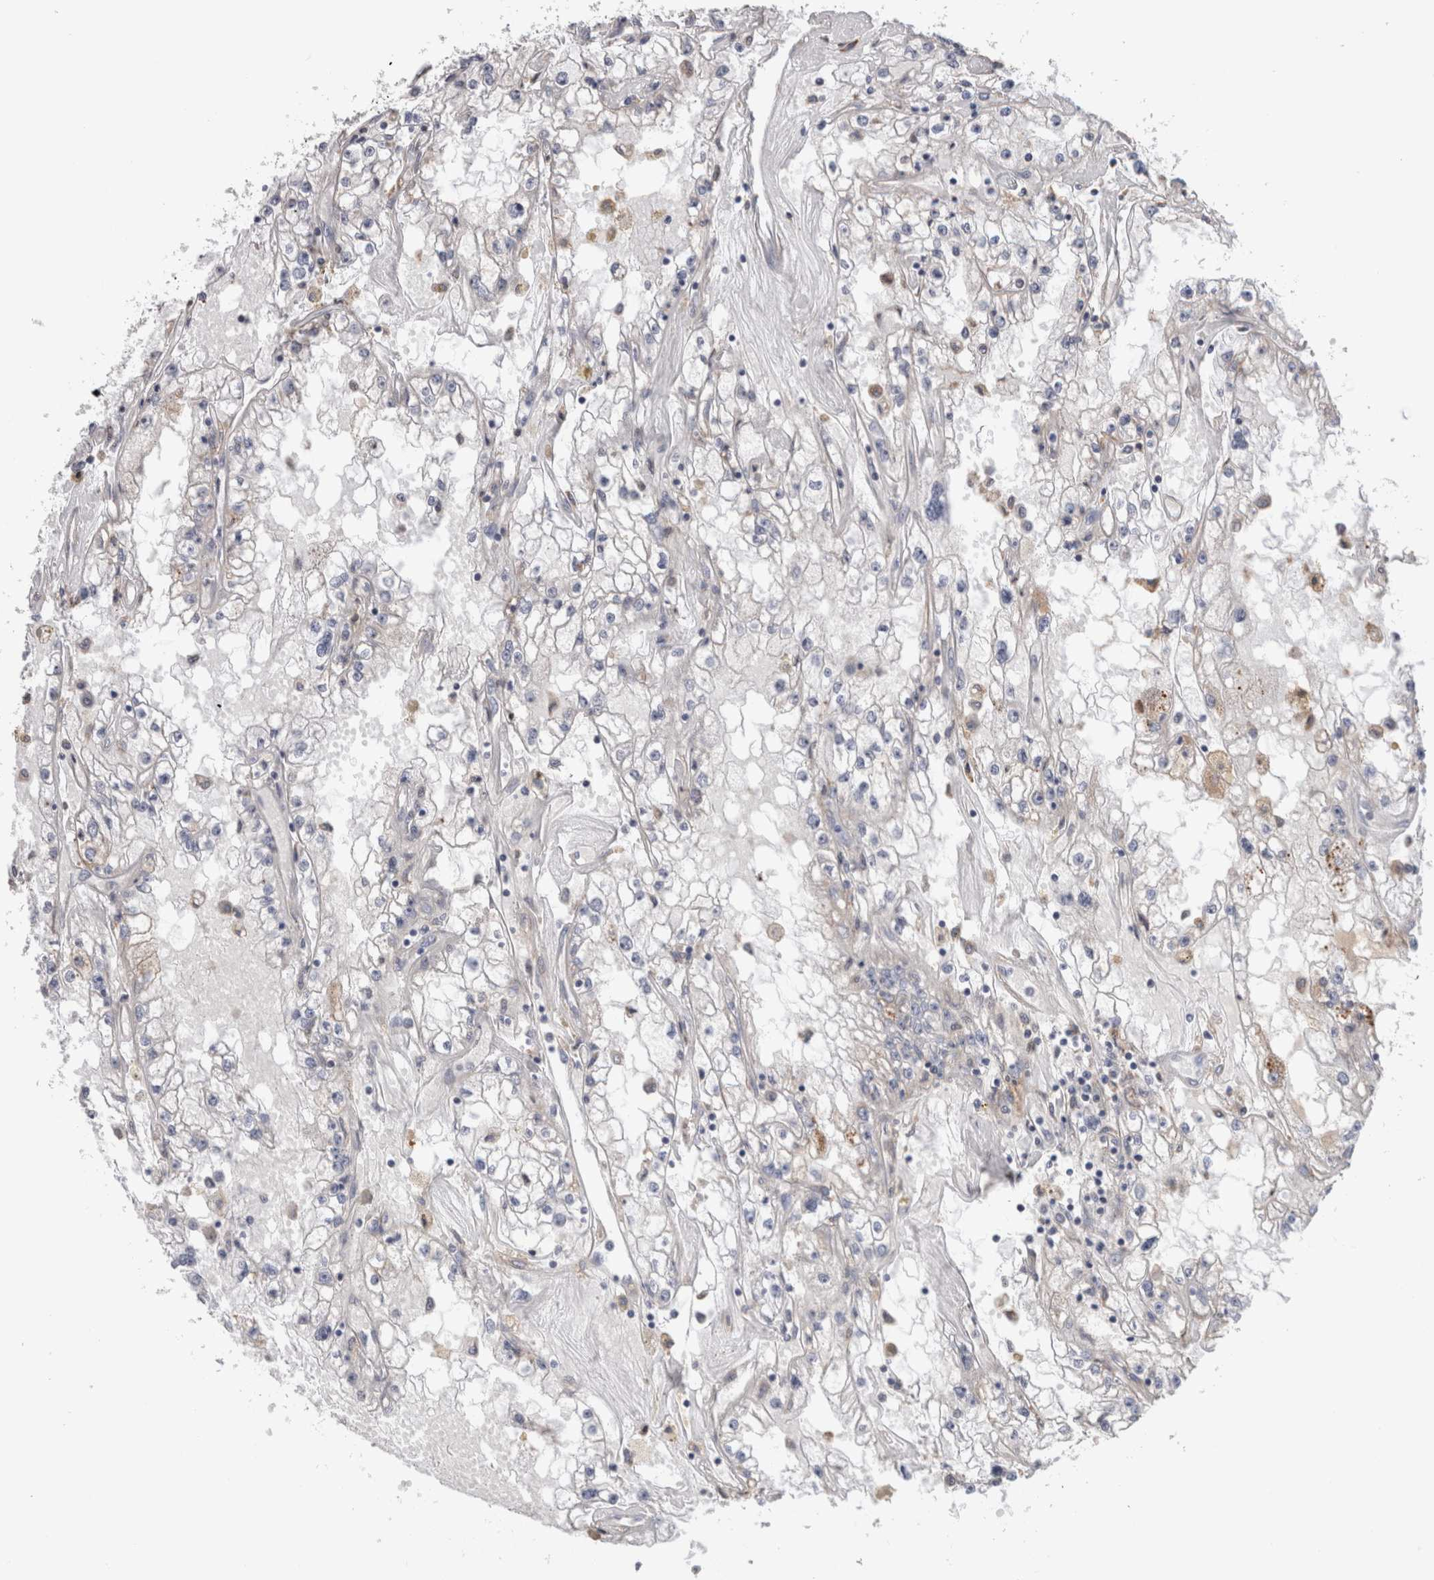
{"staining": {"intensity": "negative", "quantity": "none", "location": "none"}, "tissue": "renal cancer", "cell_type": "Tumor cells", "image_type": "cancer", "snomed": [{"axis": "morphology", "description": "Adenocarcinoma, NOS"}, {"axis": "topography", "description": "Kidney"}], "caption": "Immunohistochemical staining of renal cancer (adenocarcinoma) reveals no significant staining in tumor cells.", "gene": "SMAP2", "patient": {"sex": "male", "age": 56}}